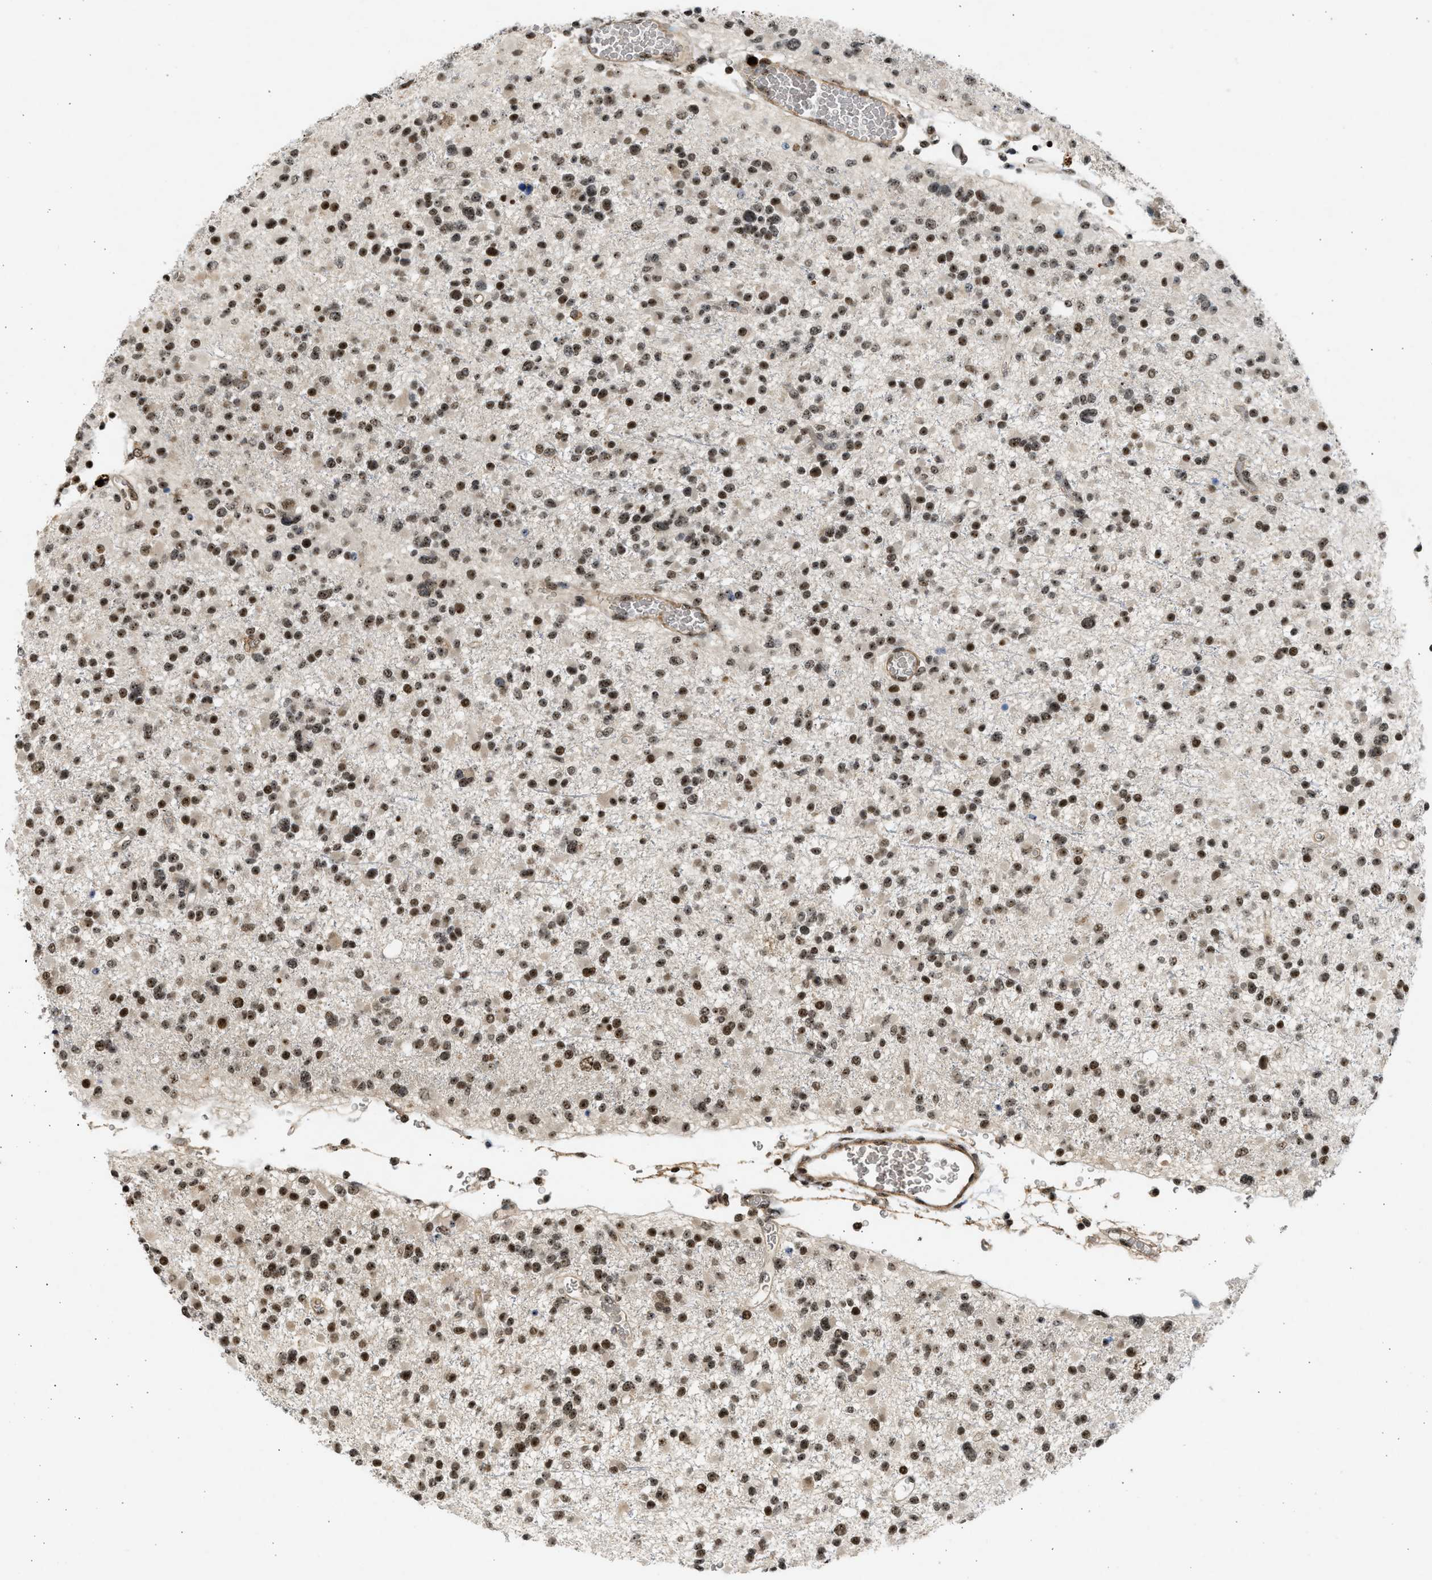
{"staining": {"intensity": "moderate", "quantity": ">75%", "location": "nuclear"}, "tissue": "glioma", "cell_type": "Tumor cells", "image_type": "cancer", "snomed": [{"axis": "morphology", "description": "Glioma, malignant, Low grade"}, {"axis": "topography", "description": "Brain"}], "caption": "Immunohistochemical staining of malignant low-grade glioma displays medium levels of moderate nuclear protein staining in about >75% of tumor cells.", "gene": "TFDP2", "patient": {"sex": "female", "age": 22}}